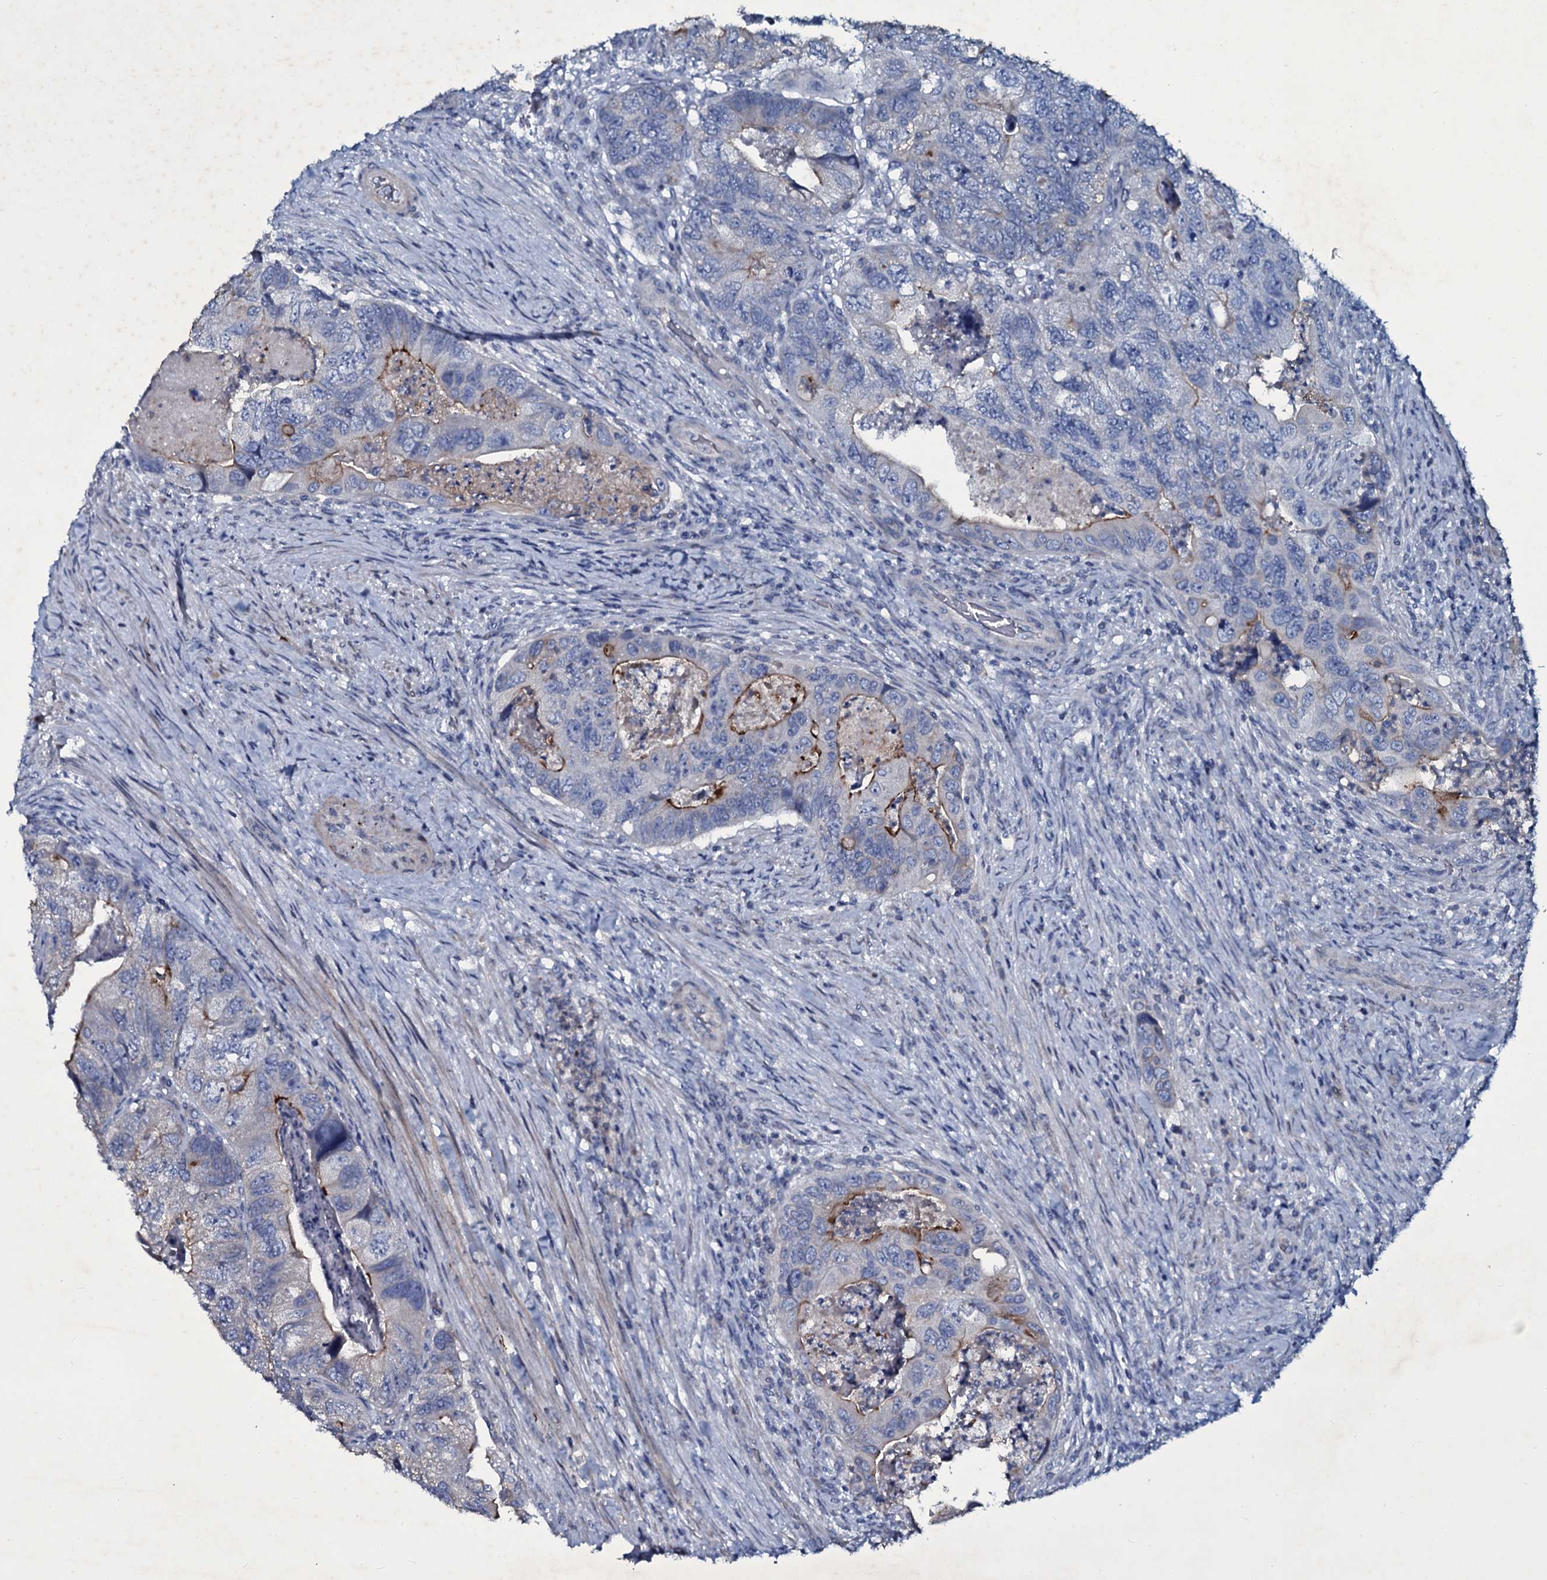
{"staining": {"intensity": "moderate", "quantity": "<25%", "location": "cytoplasmic/membranous"}, "tissue": "colorectal cancer", "cell_type": "Tumor cells", "image_type": "cancer", "snomed": [{"axis": "morphology", "description": "Adenocarcinoma, NOS"}, {"axis": "topography", "description": "Rectum"}], "caption": "Immunohistochemistry histopathology image of human colorectal cancer stained for a protein (brown), which exhibits low levels of moderate cytoplasmic/membranous staining in about <25% of tumor cells.", "gene": "SELENOT", "patient": {"sex": "male", "age": 63}}